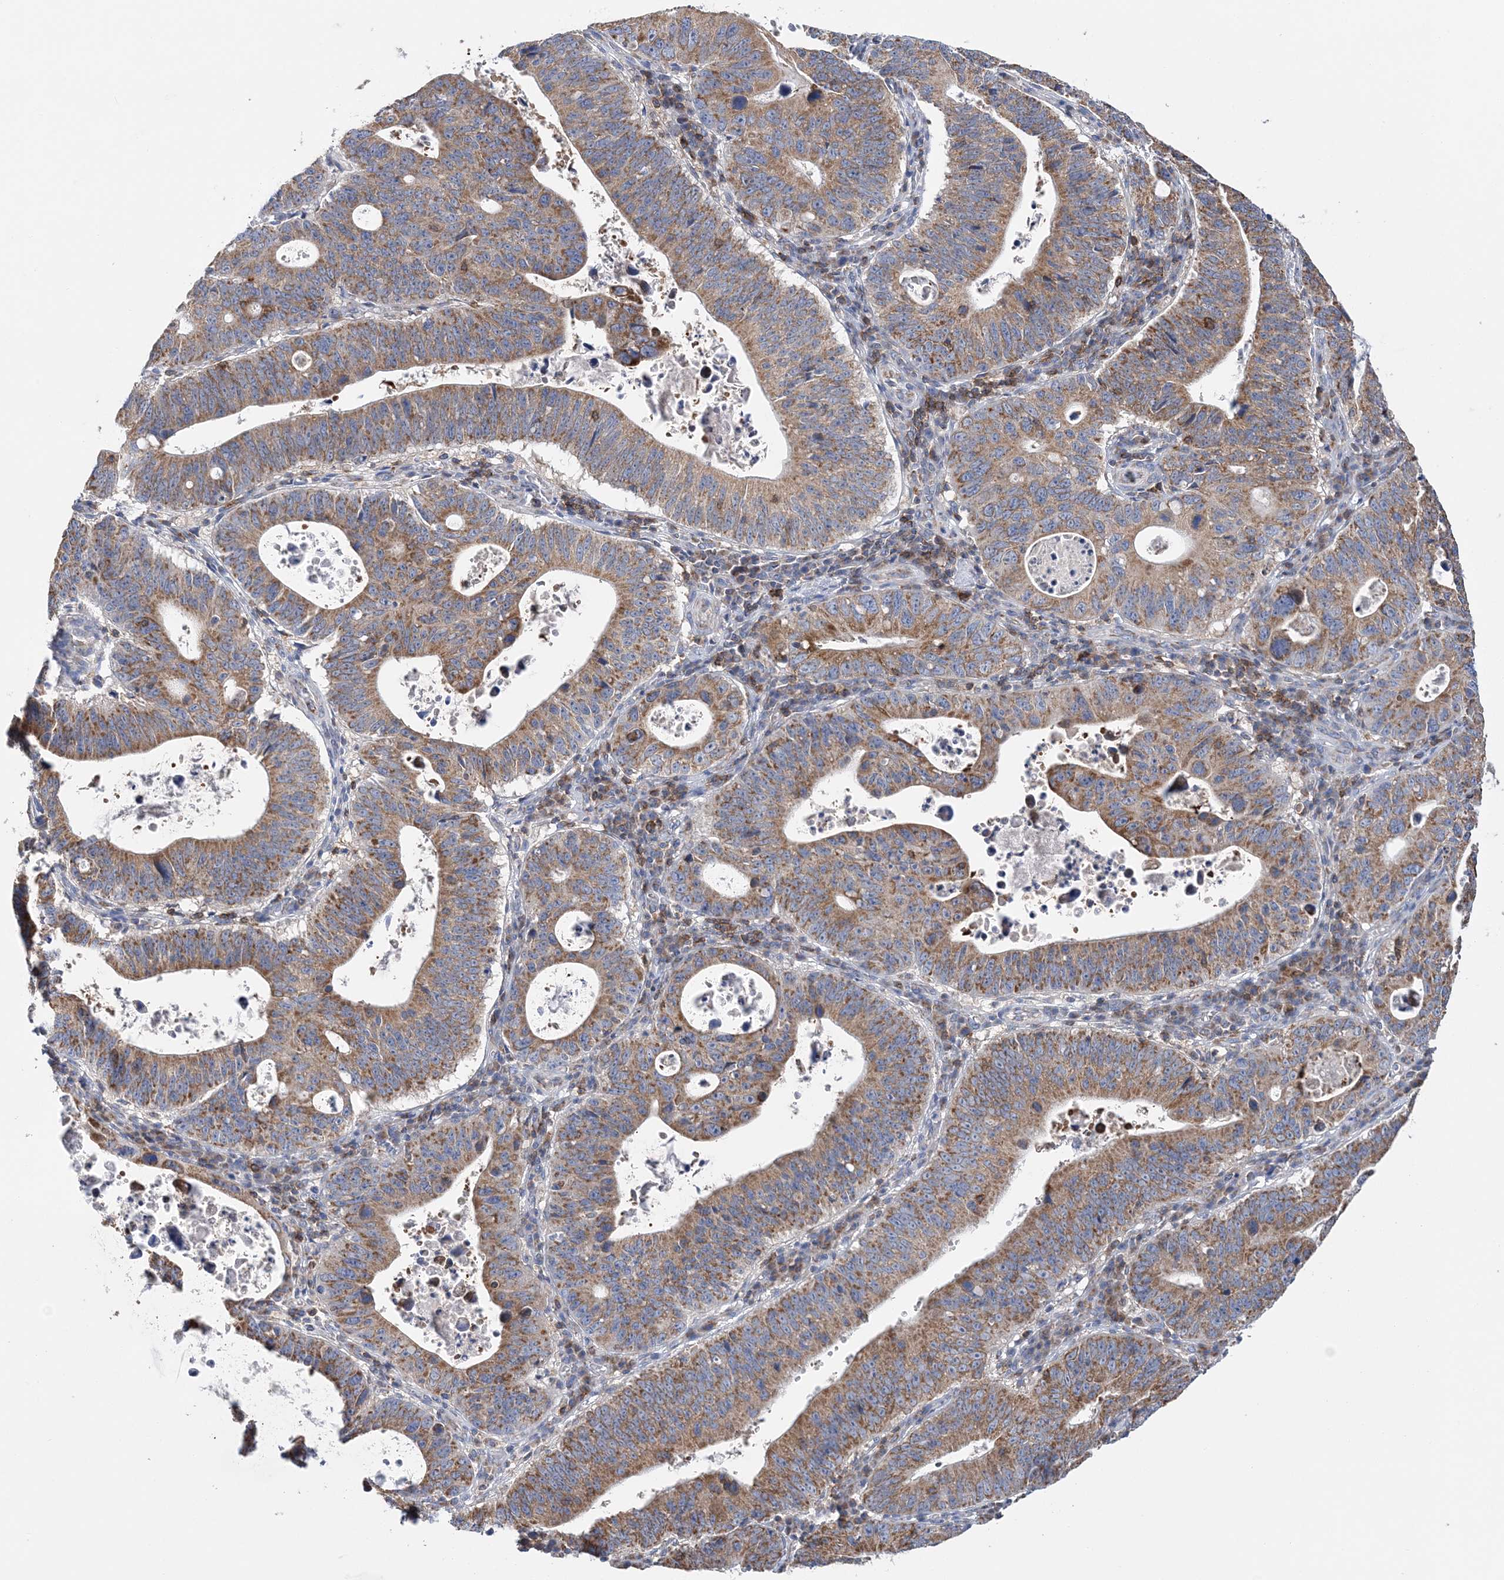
{"staining": {"intensity": "moderate", "quantity": ">75%", "location": "cytoplasmic/membranous"}, "tissue": "stomach cancer", "cell_type": "Tumor cells", "image_type": "cancer", "snomed": [{"axis": "morphology", "description": "Adenocarcinoma, NOS"}, {"axis": "topography", "description": "Stomach"}], "caption": "Immunohistochemical staining of human adenocarcinoma (stomach) demonstrates moderate cytoplasmic/membranous protein expression in approximately >75% of tumor cells.", "gene": "TTC32", "patient": {"sex": "male", "age": 59}}